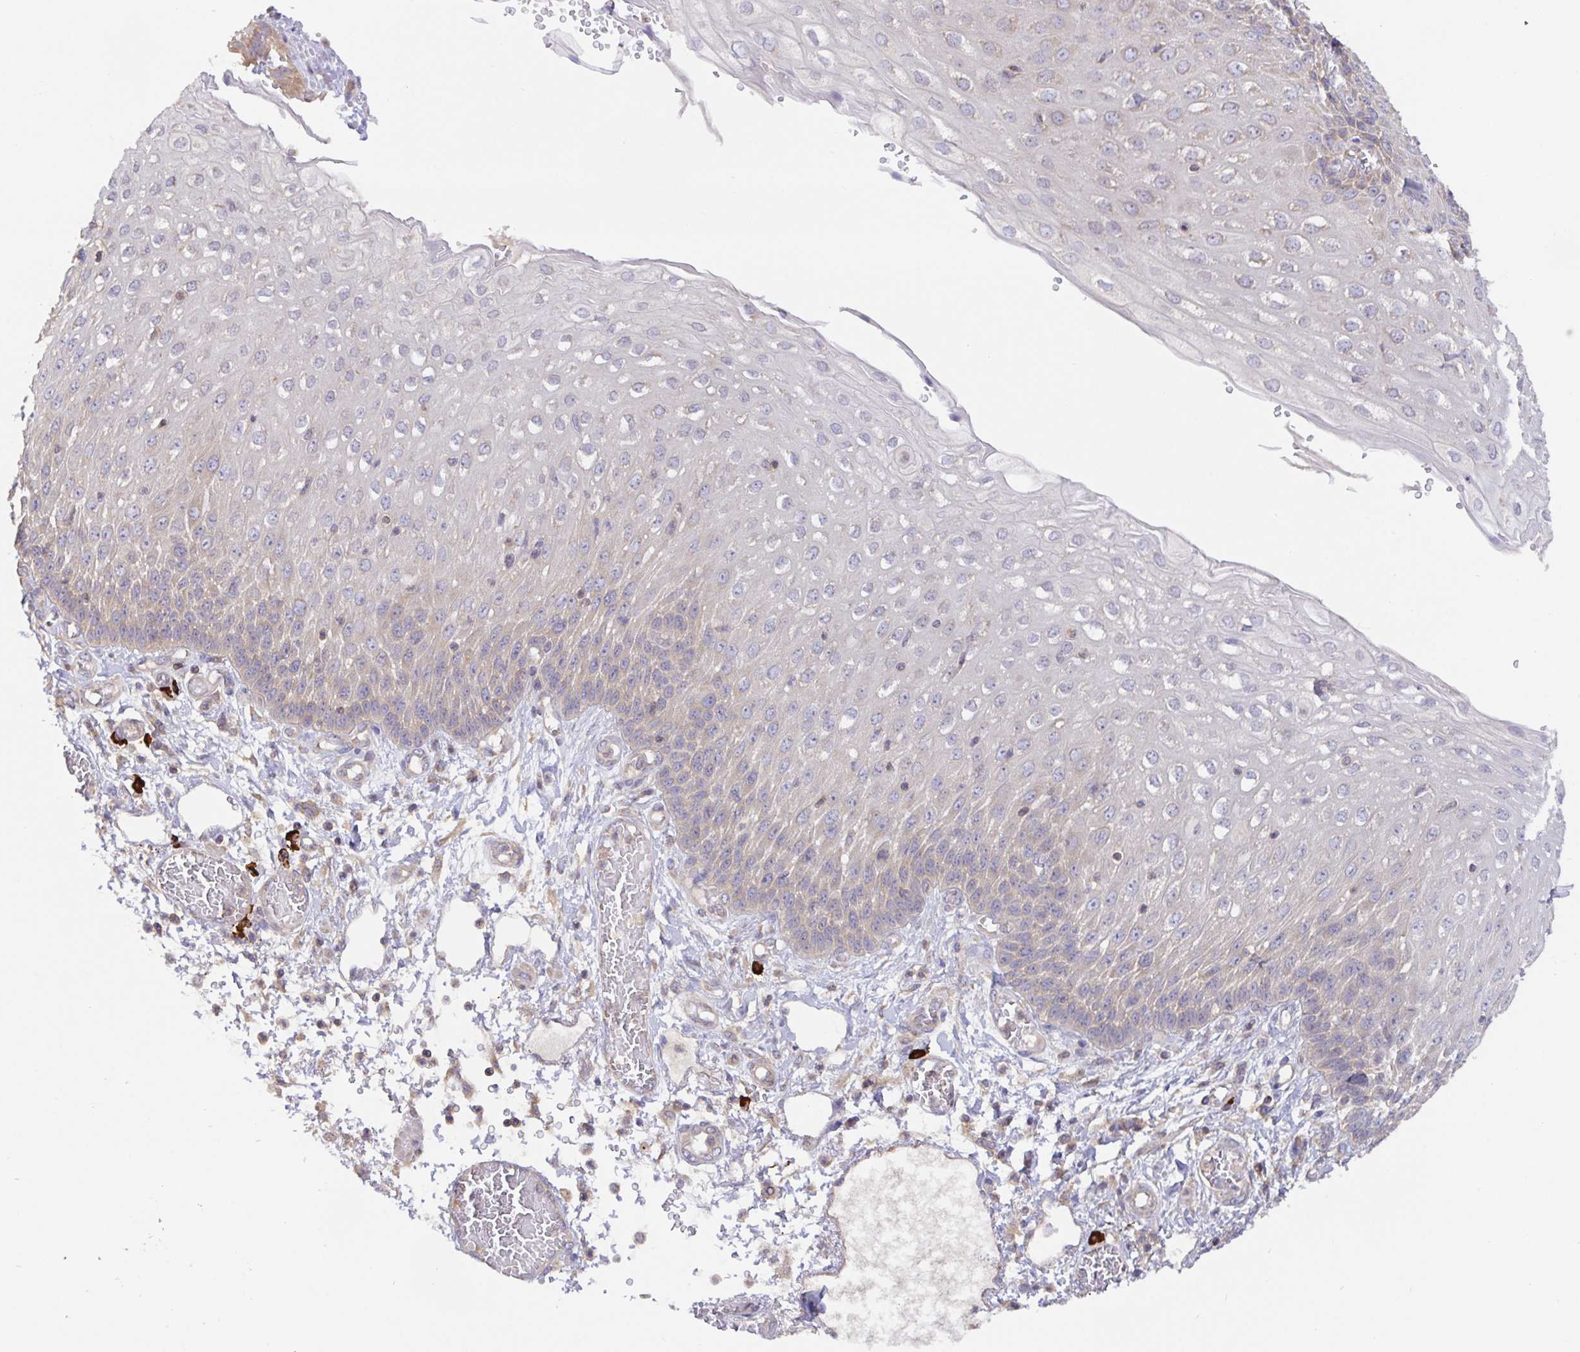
{"staining": {"intensity": "weak", "quantity": "25%-75%", "location": "cytoplasmic/membranous"}, "tissue": "esophagus", "cell_type": "Squamous epithelial cells", "image_type": "normal", "snomed": [{"axis": "morphology", "description": "Normal tissue, NOS"}, {"axis": "morphology", "description": "Adenocarcinoma, NOS"}, {"axis": "topography", "description": "Esophagus"}], "caption": "Brown immunohistochemical staining in benign esophagus demonstrates weak cytoplasmic/membranous staining in approximately 25%-75% of squamous epithelial cells. (DAB (3,3'-diaminobenzidine) IHC, brown staining for protein, blue staining for nuclei).", "gene": "HAGH", "patient": {"sex": "male", "age": 81}}